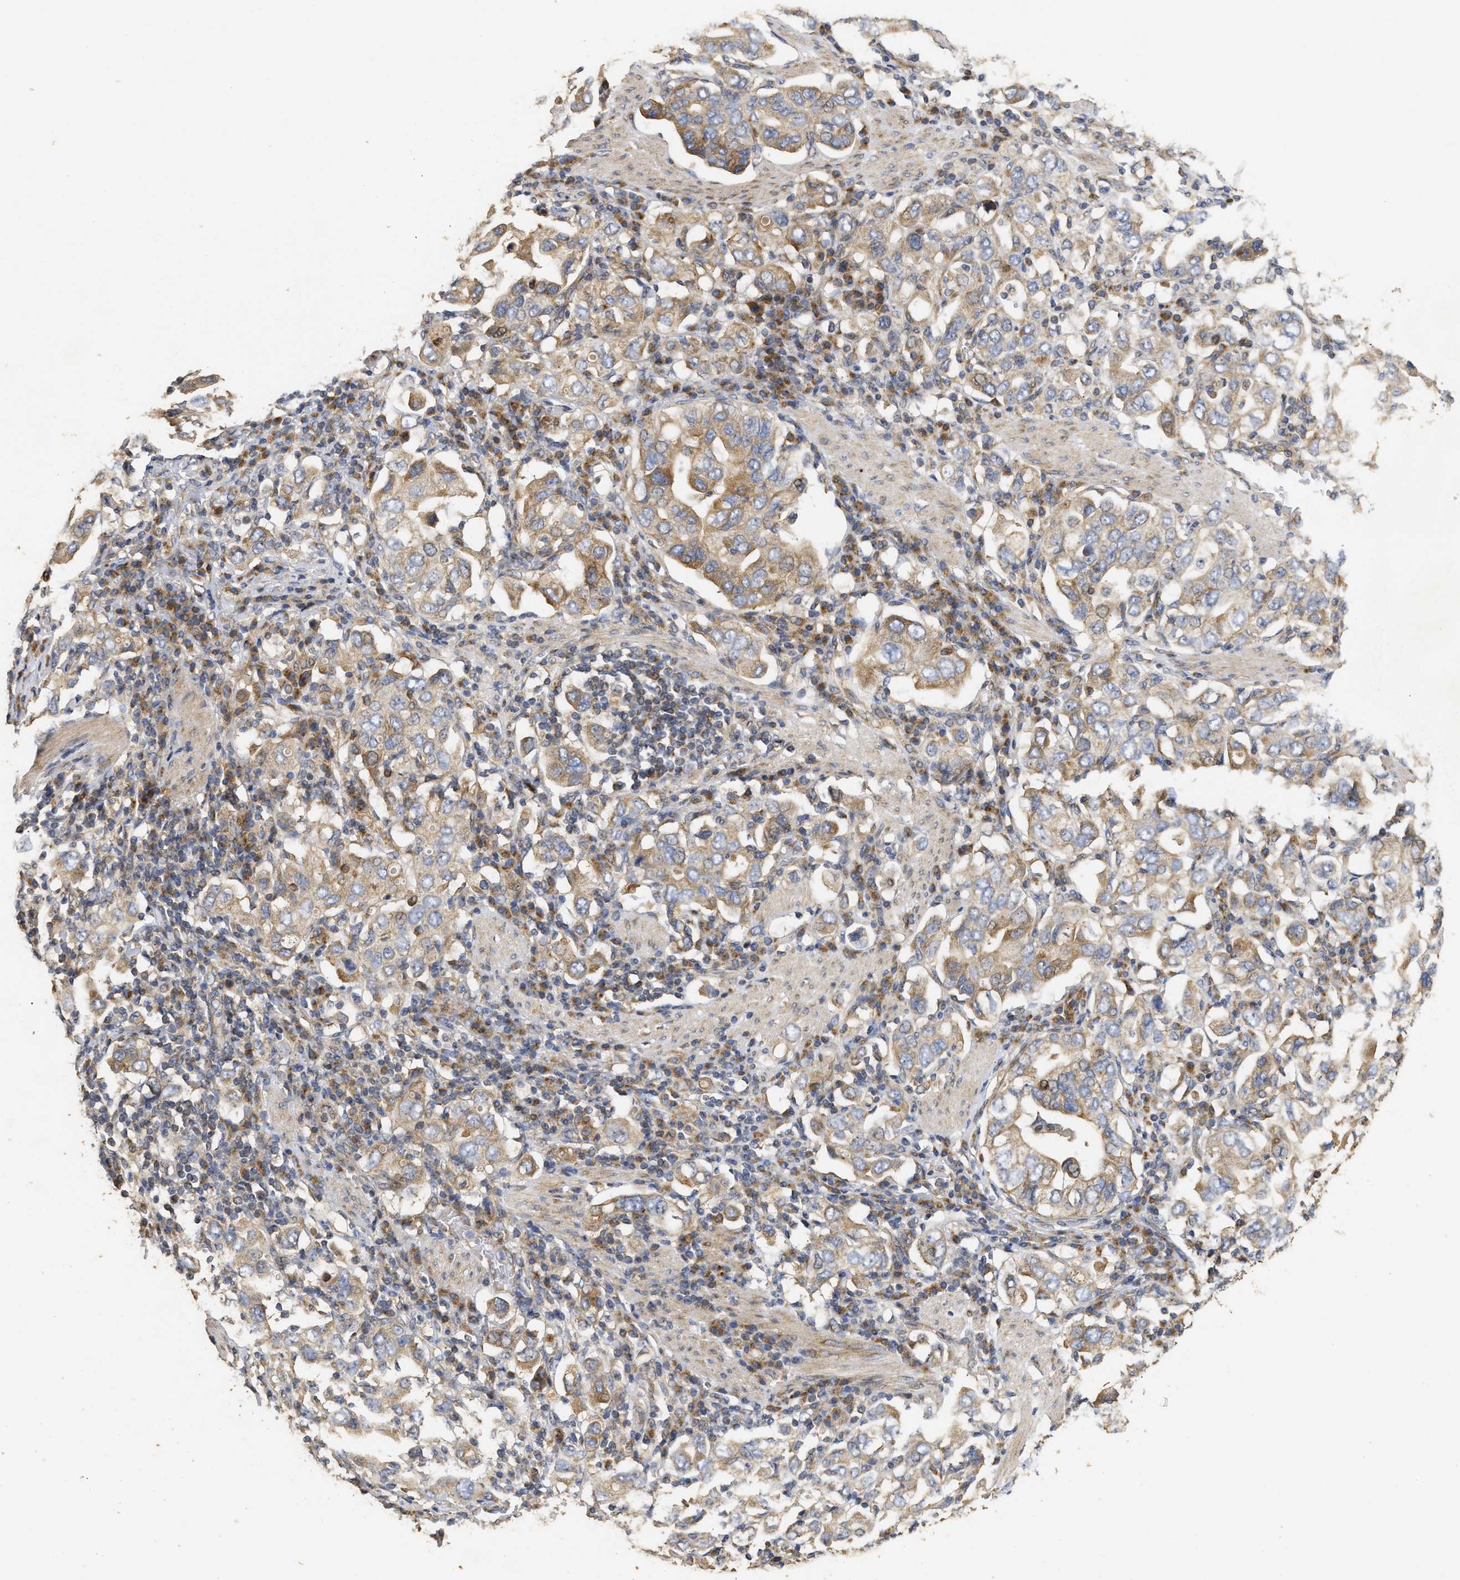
{"staining": {"intensity": "moderate", "quantity": ">75%", "location": "cytoplasmic/membranous"}, "tissue": "stomach cancer", "cell_type": "Tumor cells", "image_type": "cancer", "snomed": [{"axis": "morphology", "description": "Adenocarcinoma, NOS"}, {"axis": "topography", "description": "Stomach, upper"}], "caption": "Immunohistochemical staining of human adenocarcinoma (stomach) reveals medium levels of moderate cytoplasmic/membranous protein positivity in about >75% of tumor cells. The staining was performed using DAB, with brown indicating positive protein expression. Nuclei are stained blue with hematoxylin.", "gene": "NAV1", "patient": {"sex": "male", "age": 62}}